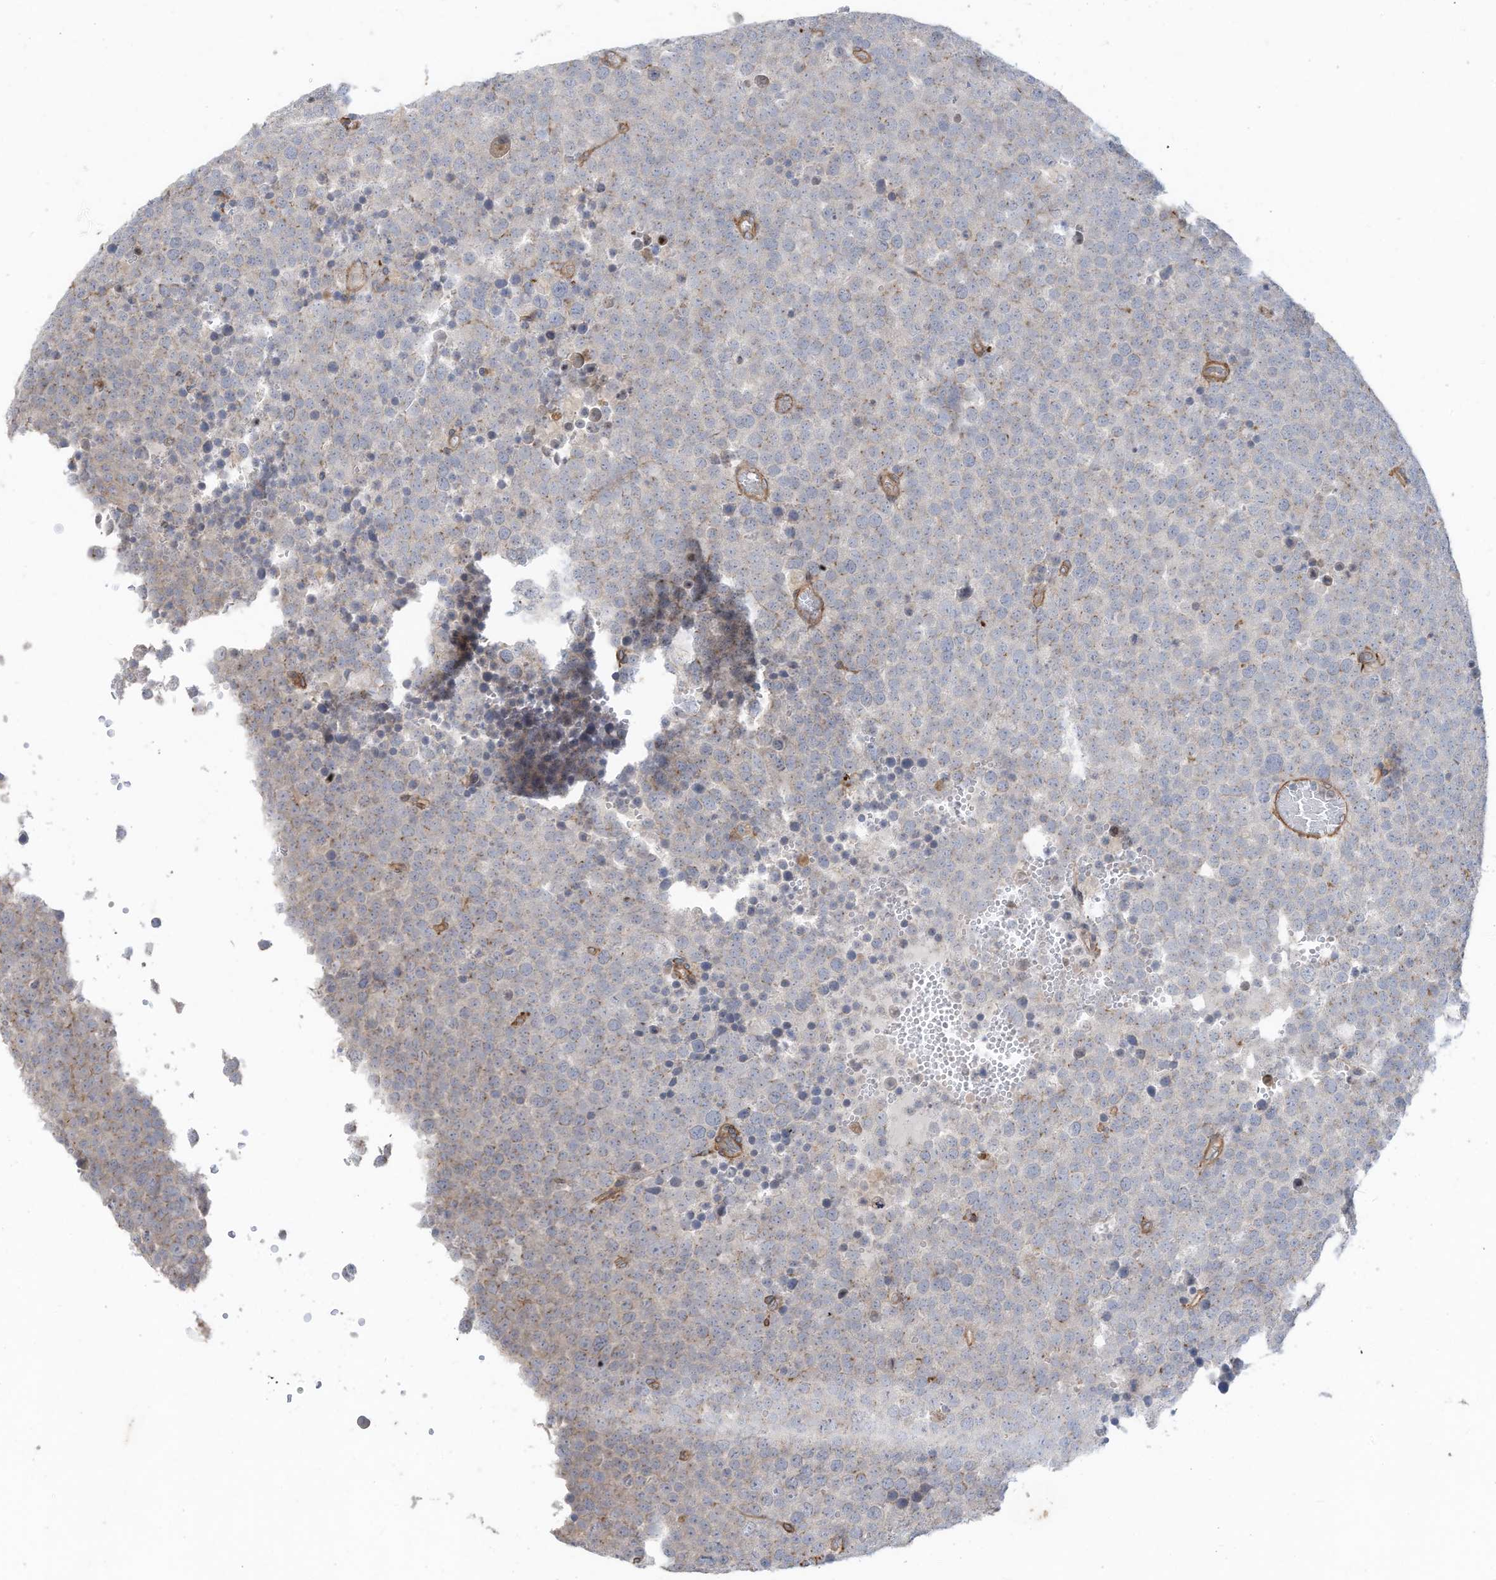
{"staining": {"intensity": "negative", "quantity": "none", "location": "none"}, "tissue": "testis cancer", "cell_type": "Tumor cells", "image_type": "cancer", "snomed": [{"axis": "morphology", "description": "Seminoma, NOS"}, {"axis": "topography", "description": "Testis"}], "caption": "Tumor cells show no significant protein staining in testis seminoma.", "gene": "SLC17A7", "patient": {"sex": "male", "age": 71}}